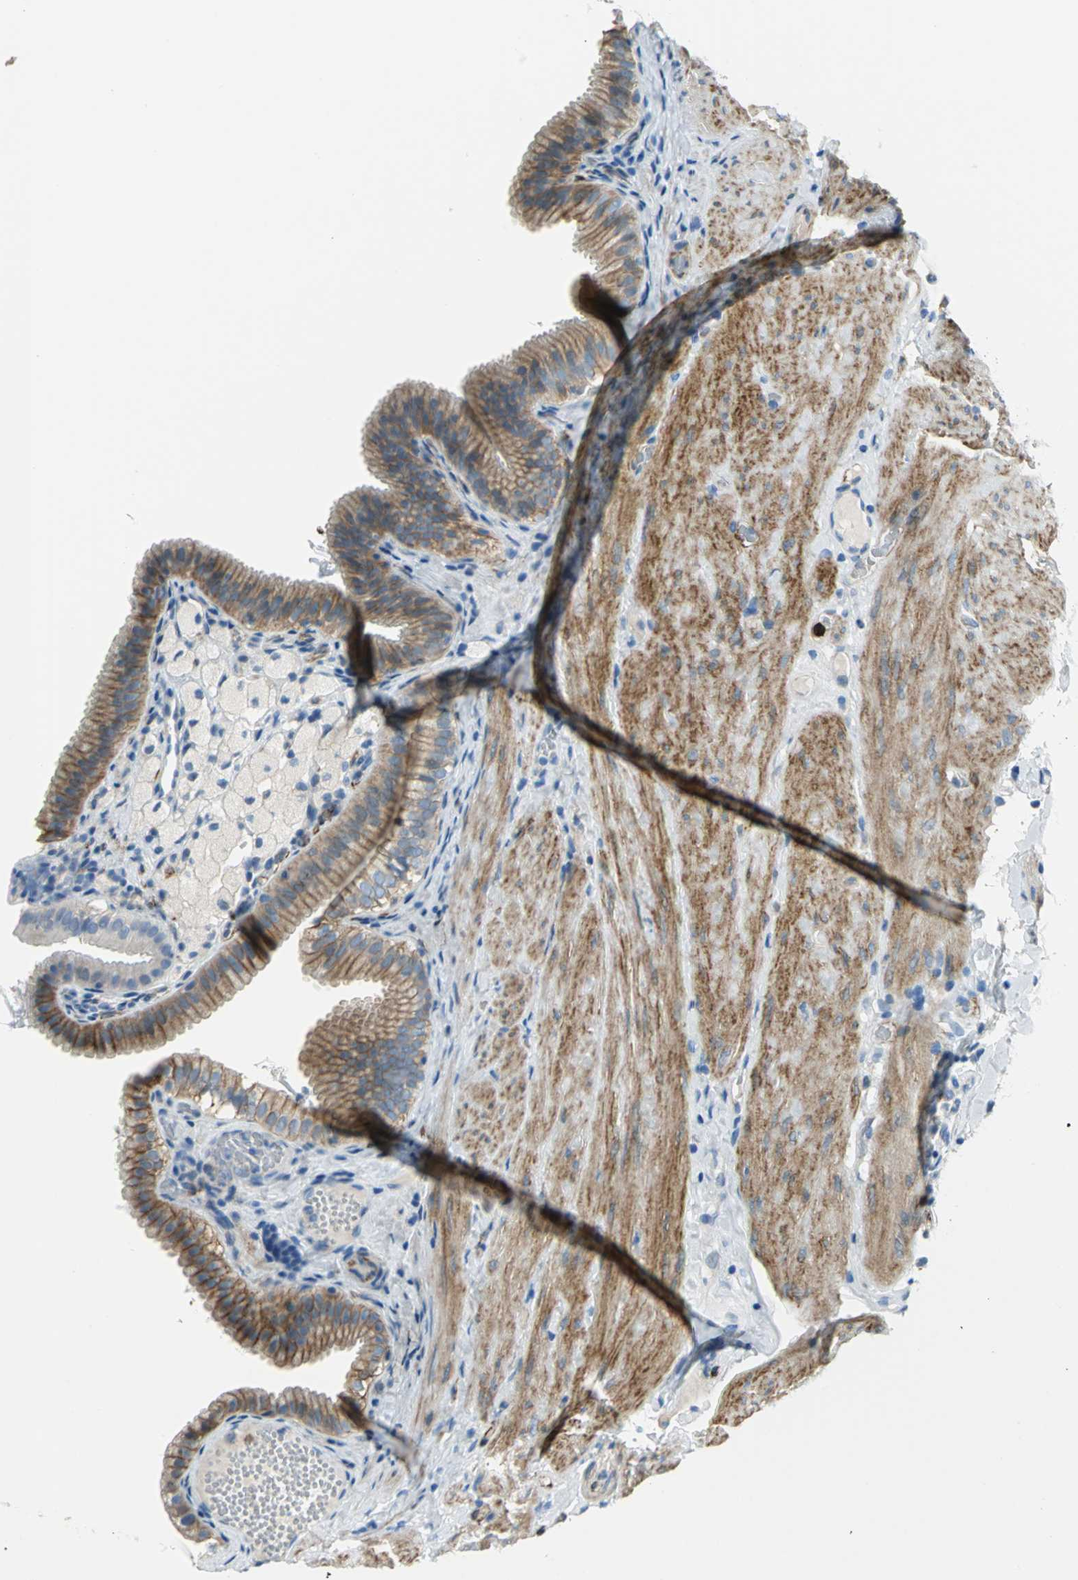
{"staining": {"intensity": "moderate", "quantity": ">75%", "location": "cytoplasmic/membranous"}, "tissue": "gallbladder", "cell_type": "Glandular cells", "image_type": "normal", "snomed": [{"axis": "morphology", "description": "Normal tissue, NOS"}, {"axis": "topography", "description": "Gallbladder"}], "caption": "An immunohistochemistry (IHC) photomicrograph of benign tissue is shown. Protein staining in brown shows moderate cytoplasmic/membranous positivity in gallbladder within glandular cells. (IHC, brightfield microscopy, high magnification).", "gene": "ALOX15", "patient": {"sex": "female", "age": 24}}